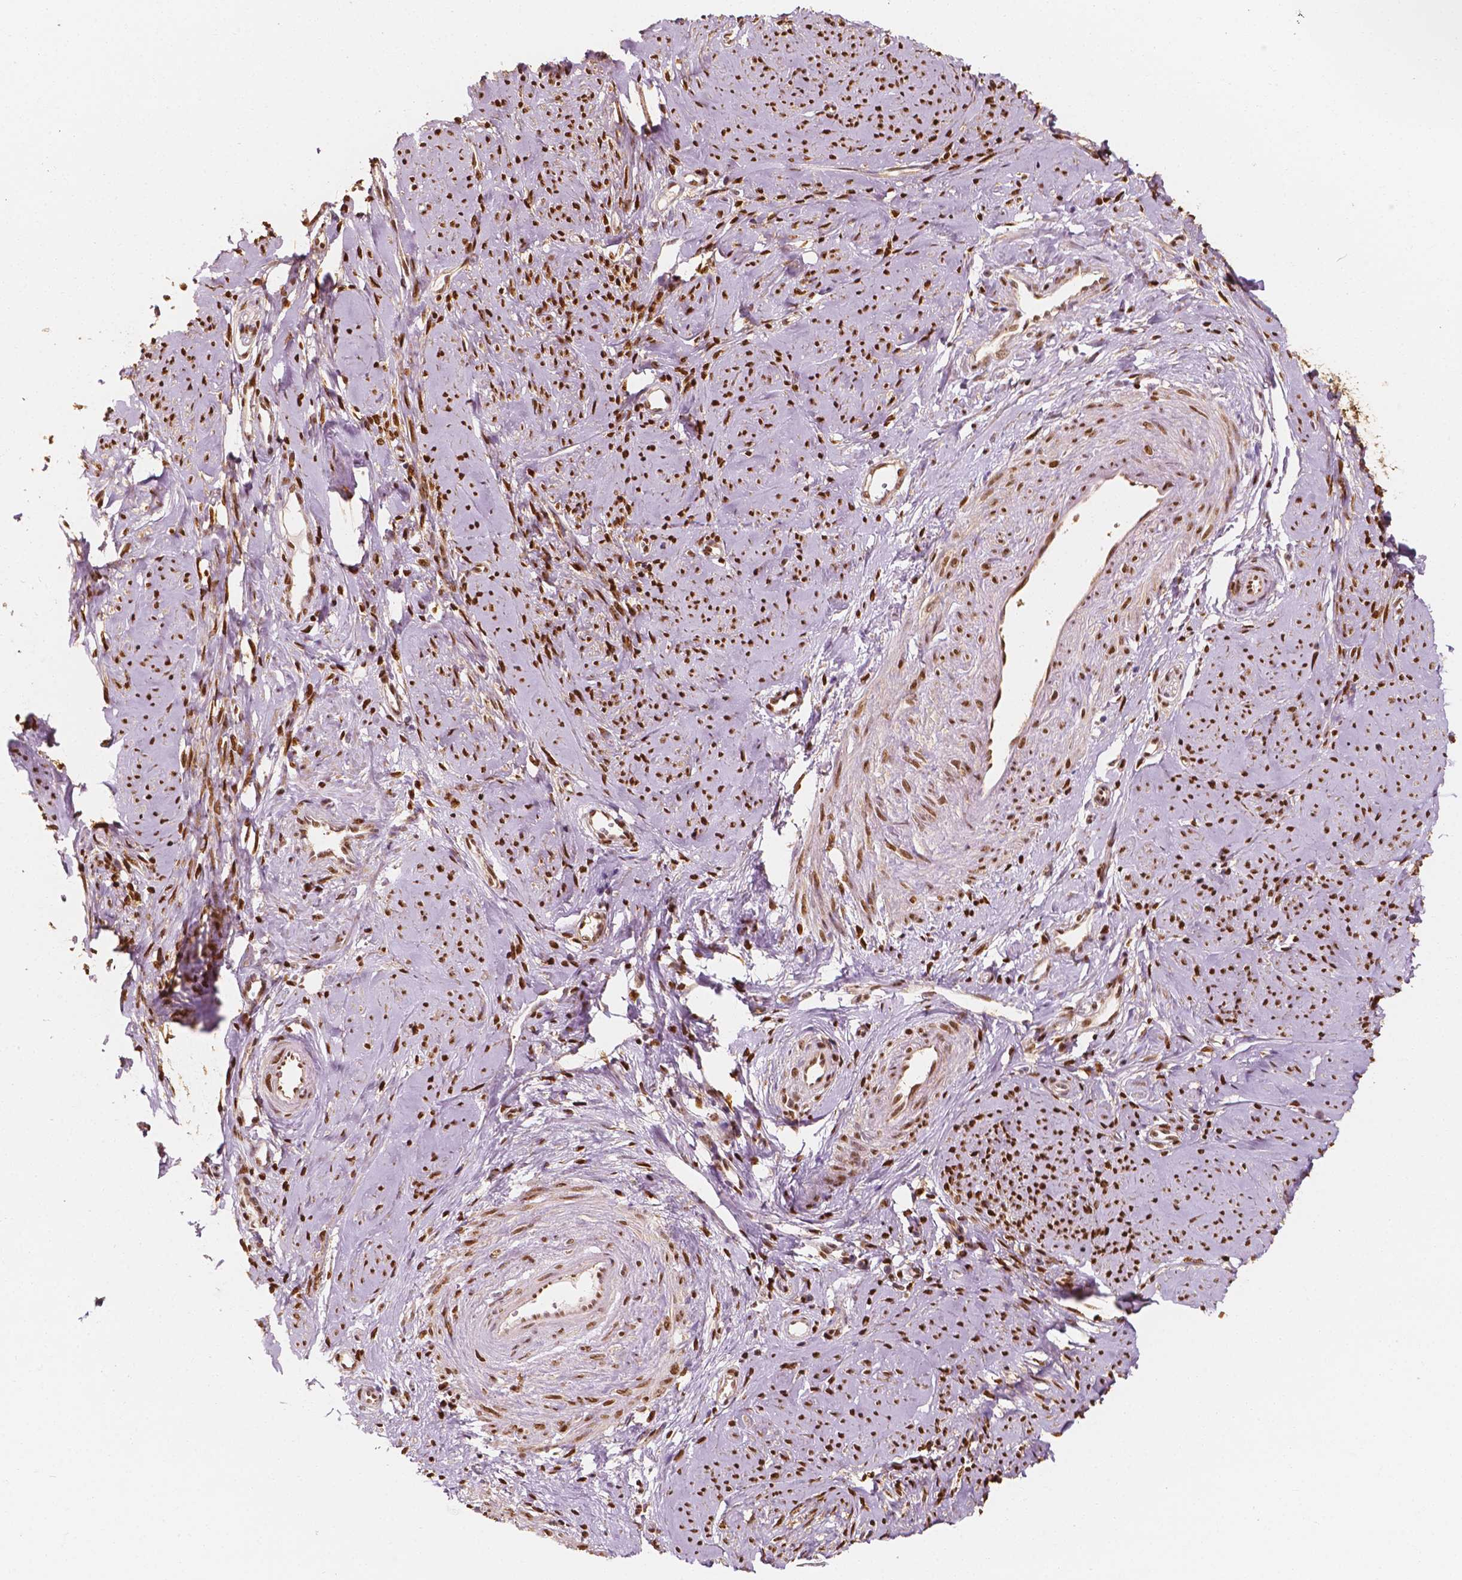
{"staining": {"intensity": "moderate", "quantity": ">75%", "location": "nuclear"}, "tissue": "smooth muscle", "cell_type": "Smooth muscle cells", "image_type": "normal", "snomed": [{"axis": "morphology", "description": "Normal tissue, NOS"}, {"axis": "topography", "description": "Smooth muscle"}], "caption": "This image exhibits IHC staining of benign smooth muscle, with medium moderate nuclear positivity in approximately >75% of smooth muscle cells.", "gene": "TBC1D17", "patient": {"sex": "female", "age": 48}}